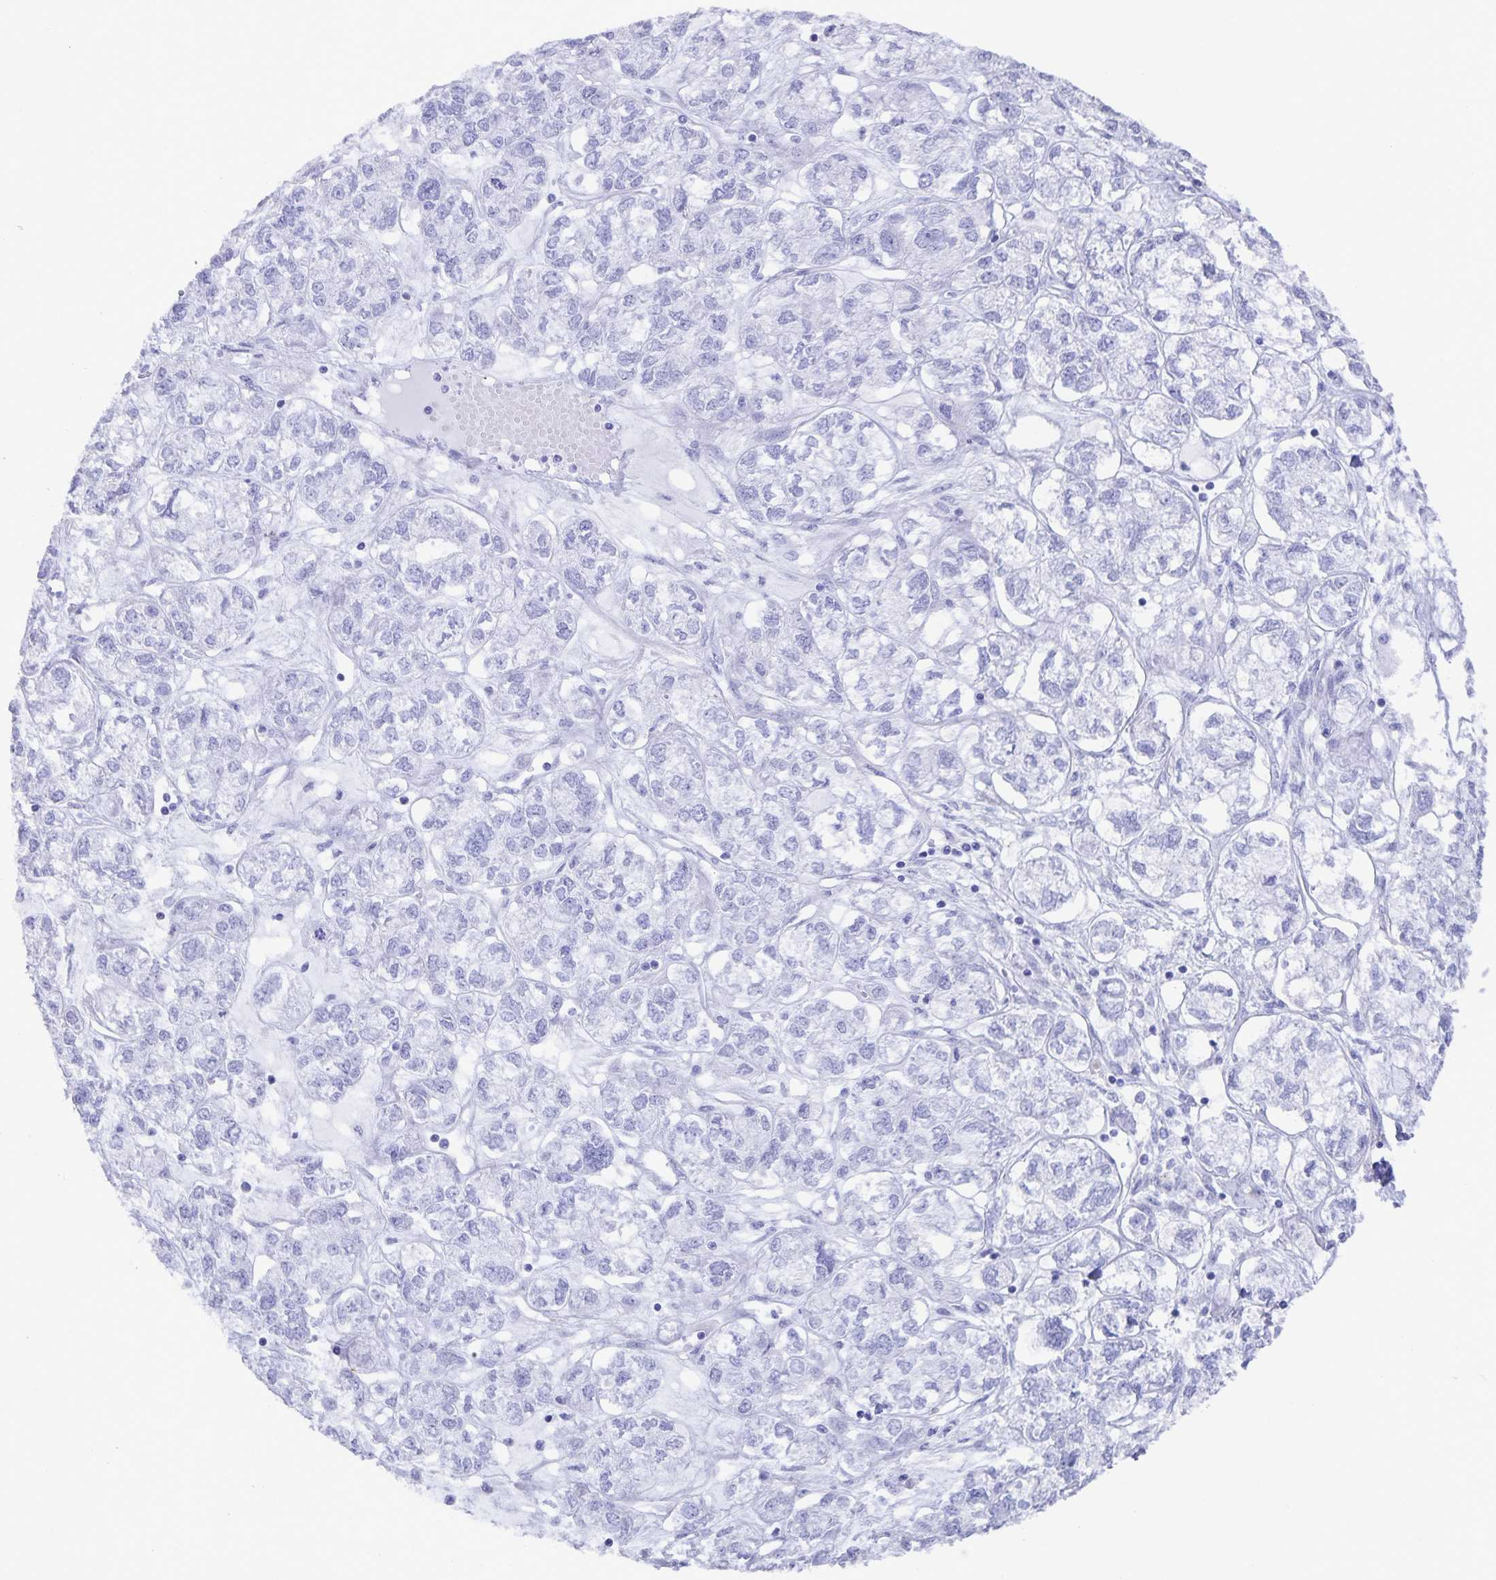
{"staining": {"intensity": "negative", "quantity": "none", "location": "none"}, "tissue": "ovarian cancer", "cell_type": "Tumor cells", "image_type": "cancer", "snomed": [{"axis": "morphology", "description": "Carcinoma, endometroid"}, {"axis": "topography", "description": "Ovary"}], "caption": "This image is of ovarian cancer (endometroid carcinoma) stained with IHC to label a protein in brown with the nuclei are counter-stained blue. There is no expression in tumor cells.", "gene": "AQP4", "patient": {"sex": "female", "age": 64}}